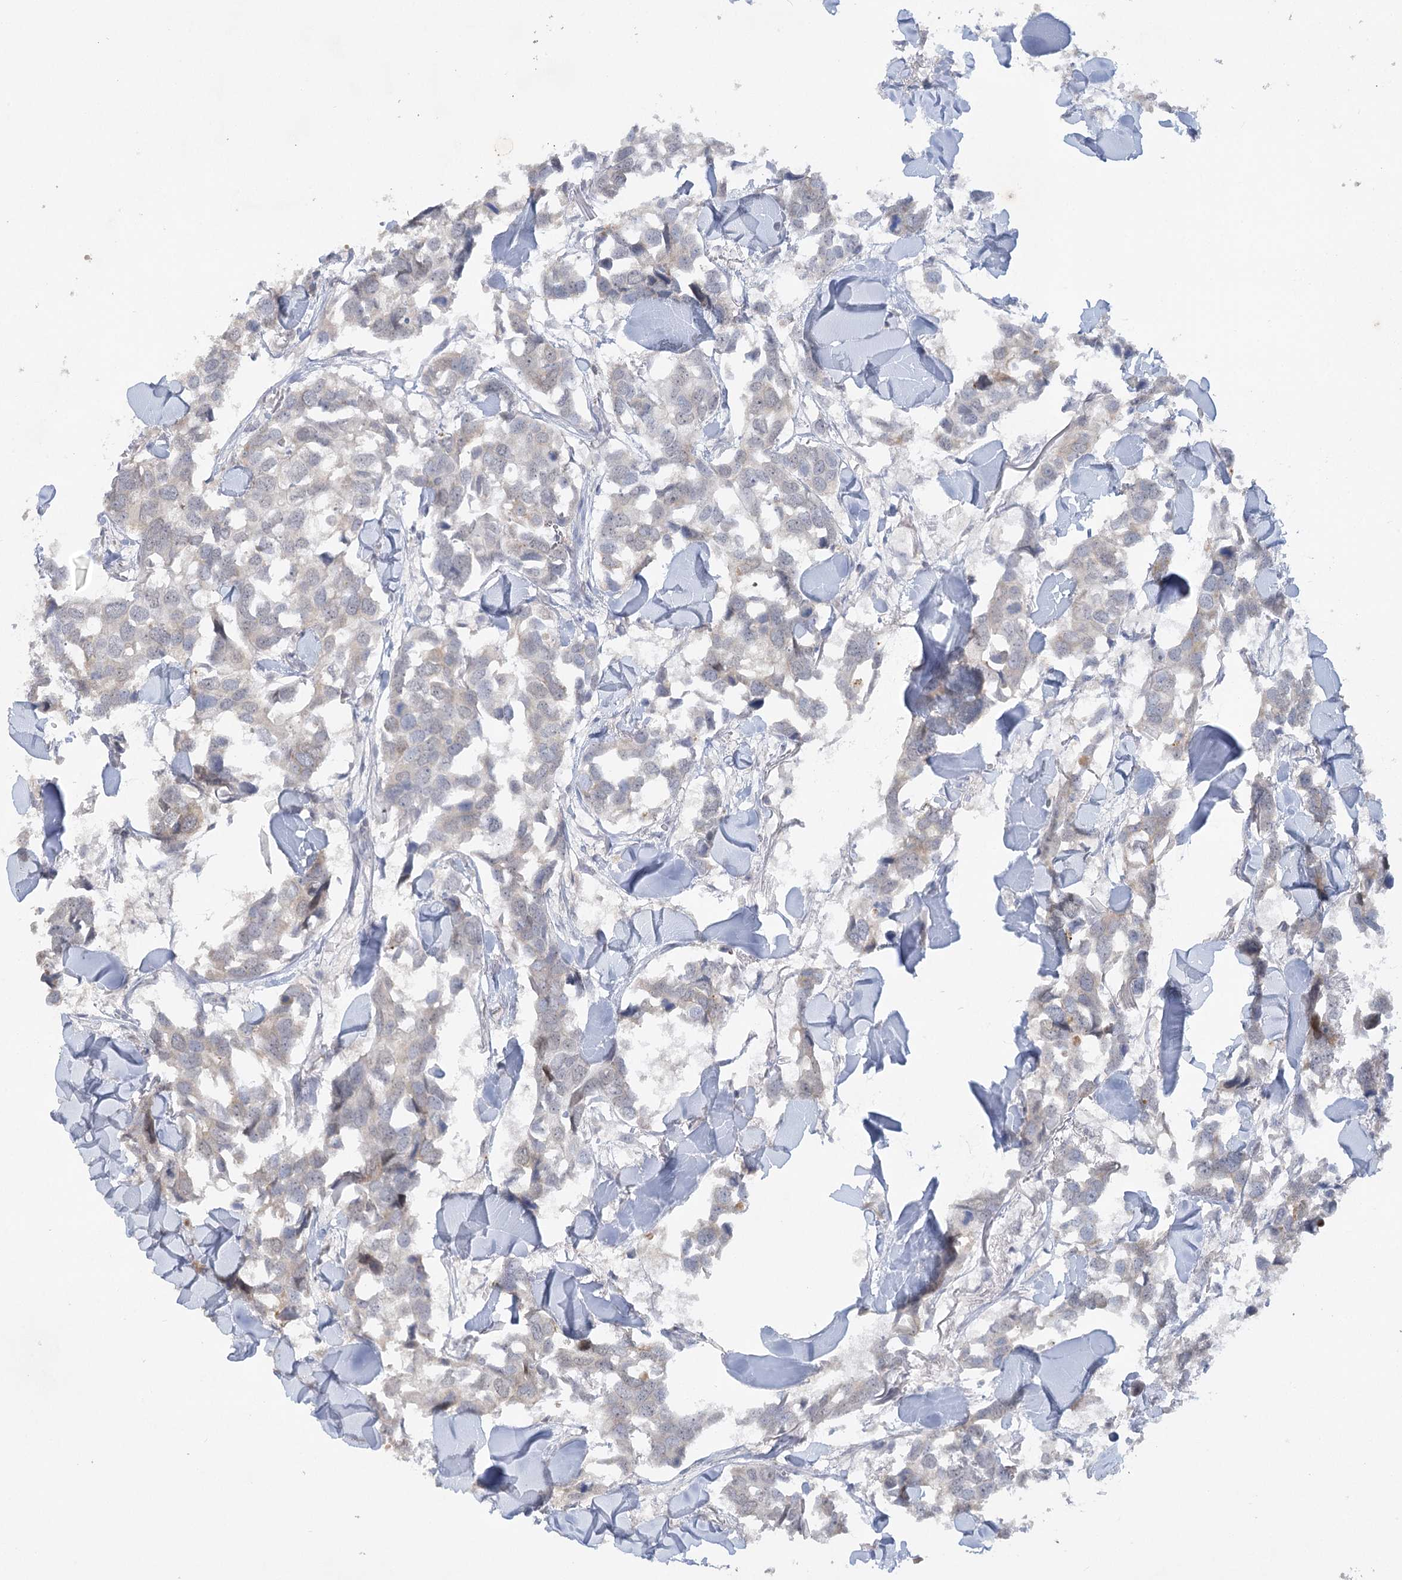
{"staining": {"intensity": "negative", "quantity": "none", "location": "none"}, "tissue": "breast cancer", "cell_type": "Tumor cells", "image_type": "cancer", "snomed": [{"axis": "morphology", "description": "Duct carcinoma"}, {"axis": "topography", "description": "Breast"}], "caption": "IHC photomicrograph of human breast infiltrating ductal carcinoma stained for a protein (brown), which exhibits no staining in tumor cells.", "gene": "TRAF3IP1", "patient": {"sex": "female", "age": 83}}